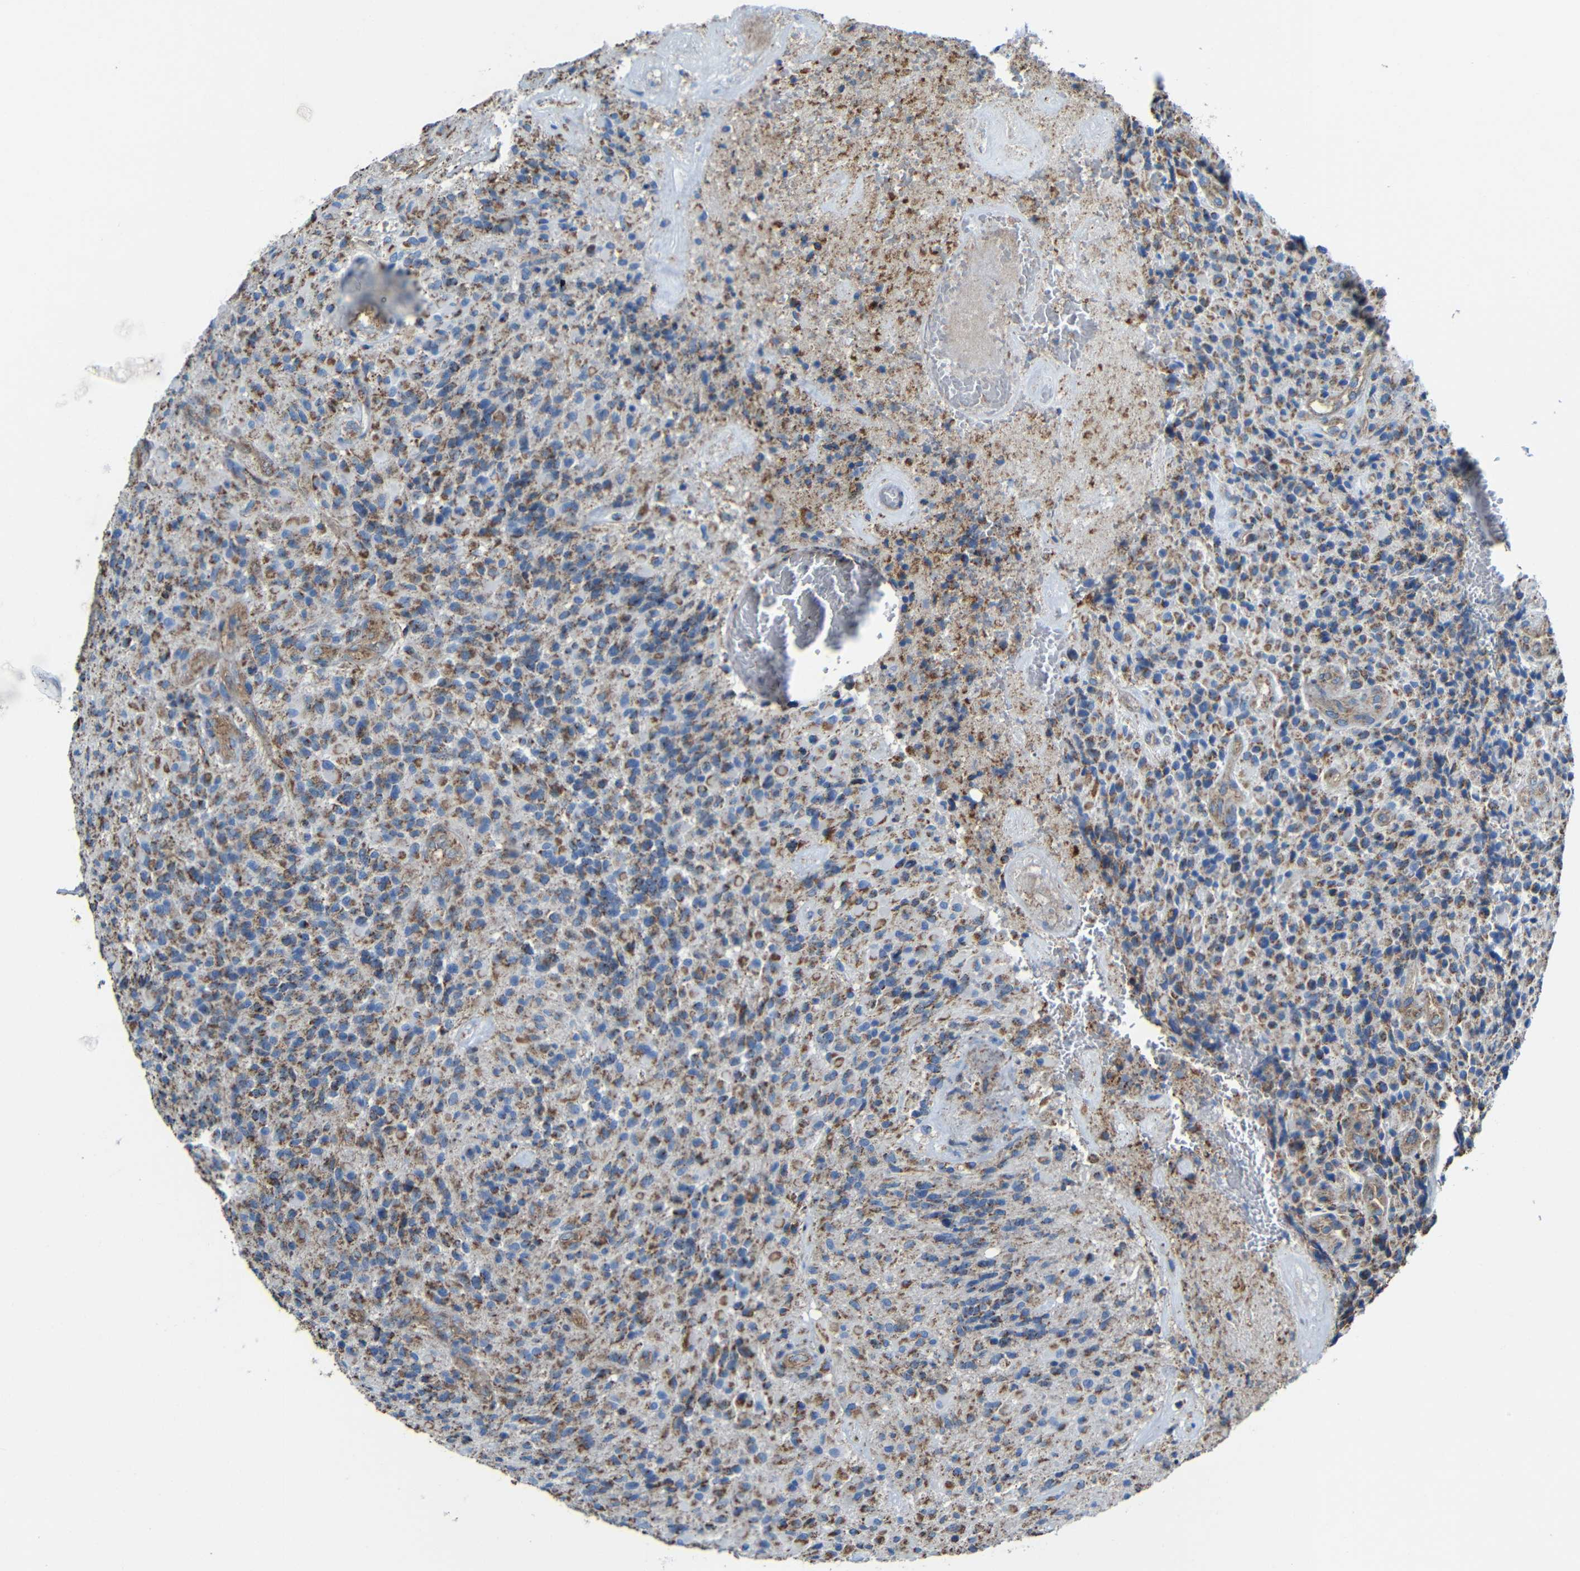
{"staining": {"intensity": "moderate", "quantity": ">75%", "location": "cytoplasmic/membranous"}, "tissue": "glioma", "cell_type": "Tumor cells", "image_type": "cancer", "snomed": [{"axis": "morphology", "description": "Glioma, malignant, High grade"}, {"axis": "topography", "description": "Brain"}], "caption": "Protein analysis of malignant glioma (high-grade) tissue exhibits moderate cytoplasmic/membranous staining in about >75% of tumor cells.", "gene": "INTS6L", "patient": {"sex": "male", "age": 71}}